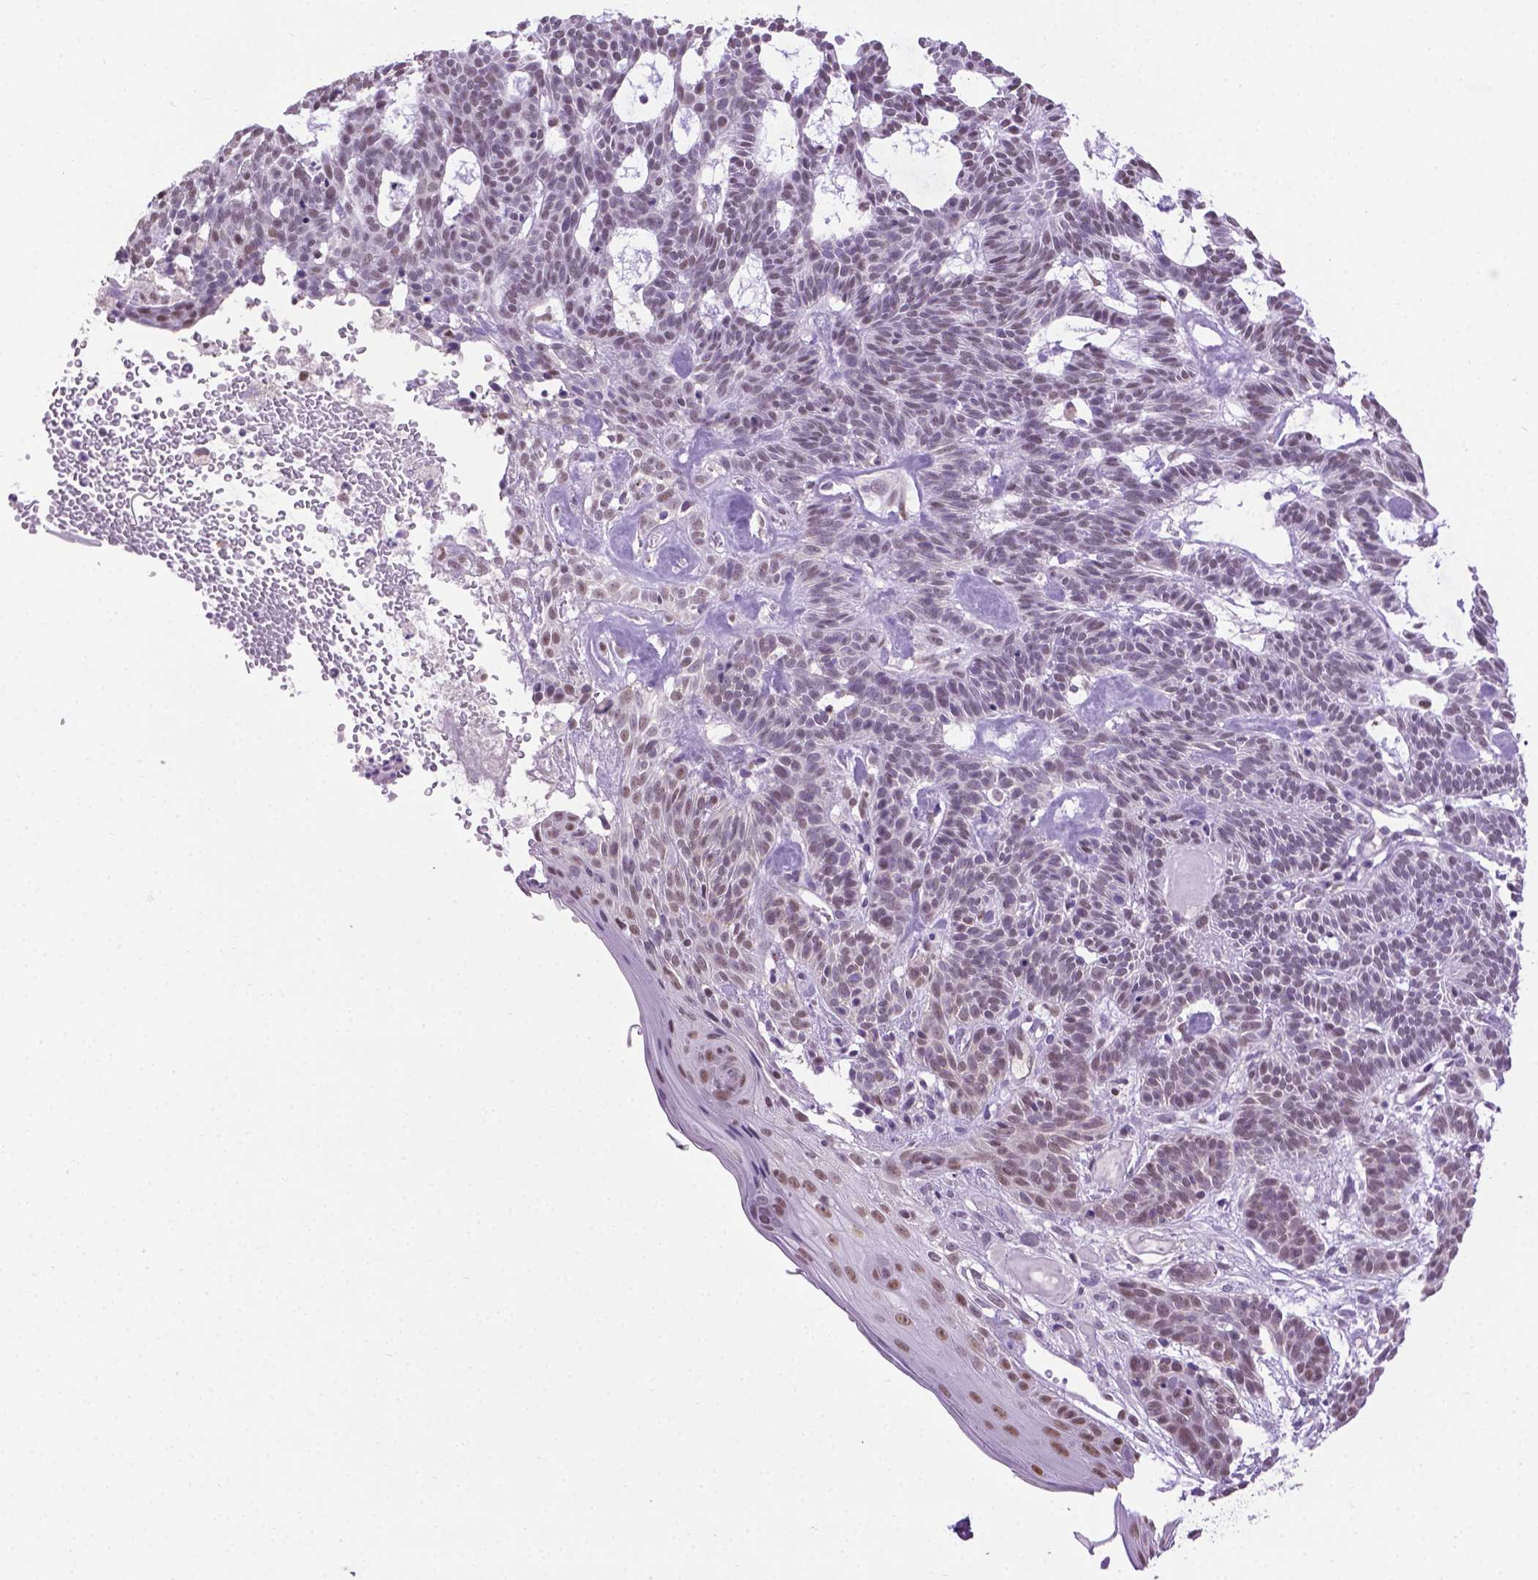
{"staining": {"intensity": "weak", "quantity": "<25%", "location": "nuclear"}, "tissue": "skin cancer", "cell_type": "Tumor cells", "image_type": "cancer", "snomed": [{"axis": "morphology", "description": "Basal cell carcinoma"}, {"axis": "topography", "description": "Skin"}], "caption": "High magnification brightfield microscopy of skin cancer (basal cell carcinoma) stained with DAB (3,3'-diaminobenzidine) (brown) and counterstained with hematoxylin (blue): tumor cells show no significant positivity.", "gene": "ABI2", "patient": {"sex": "male", "age": 85}}